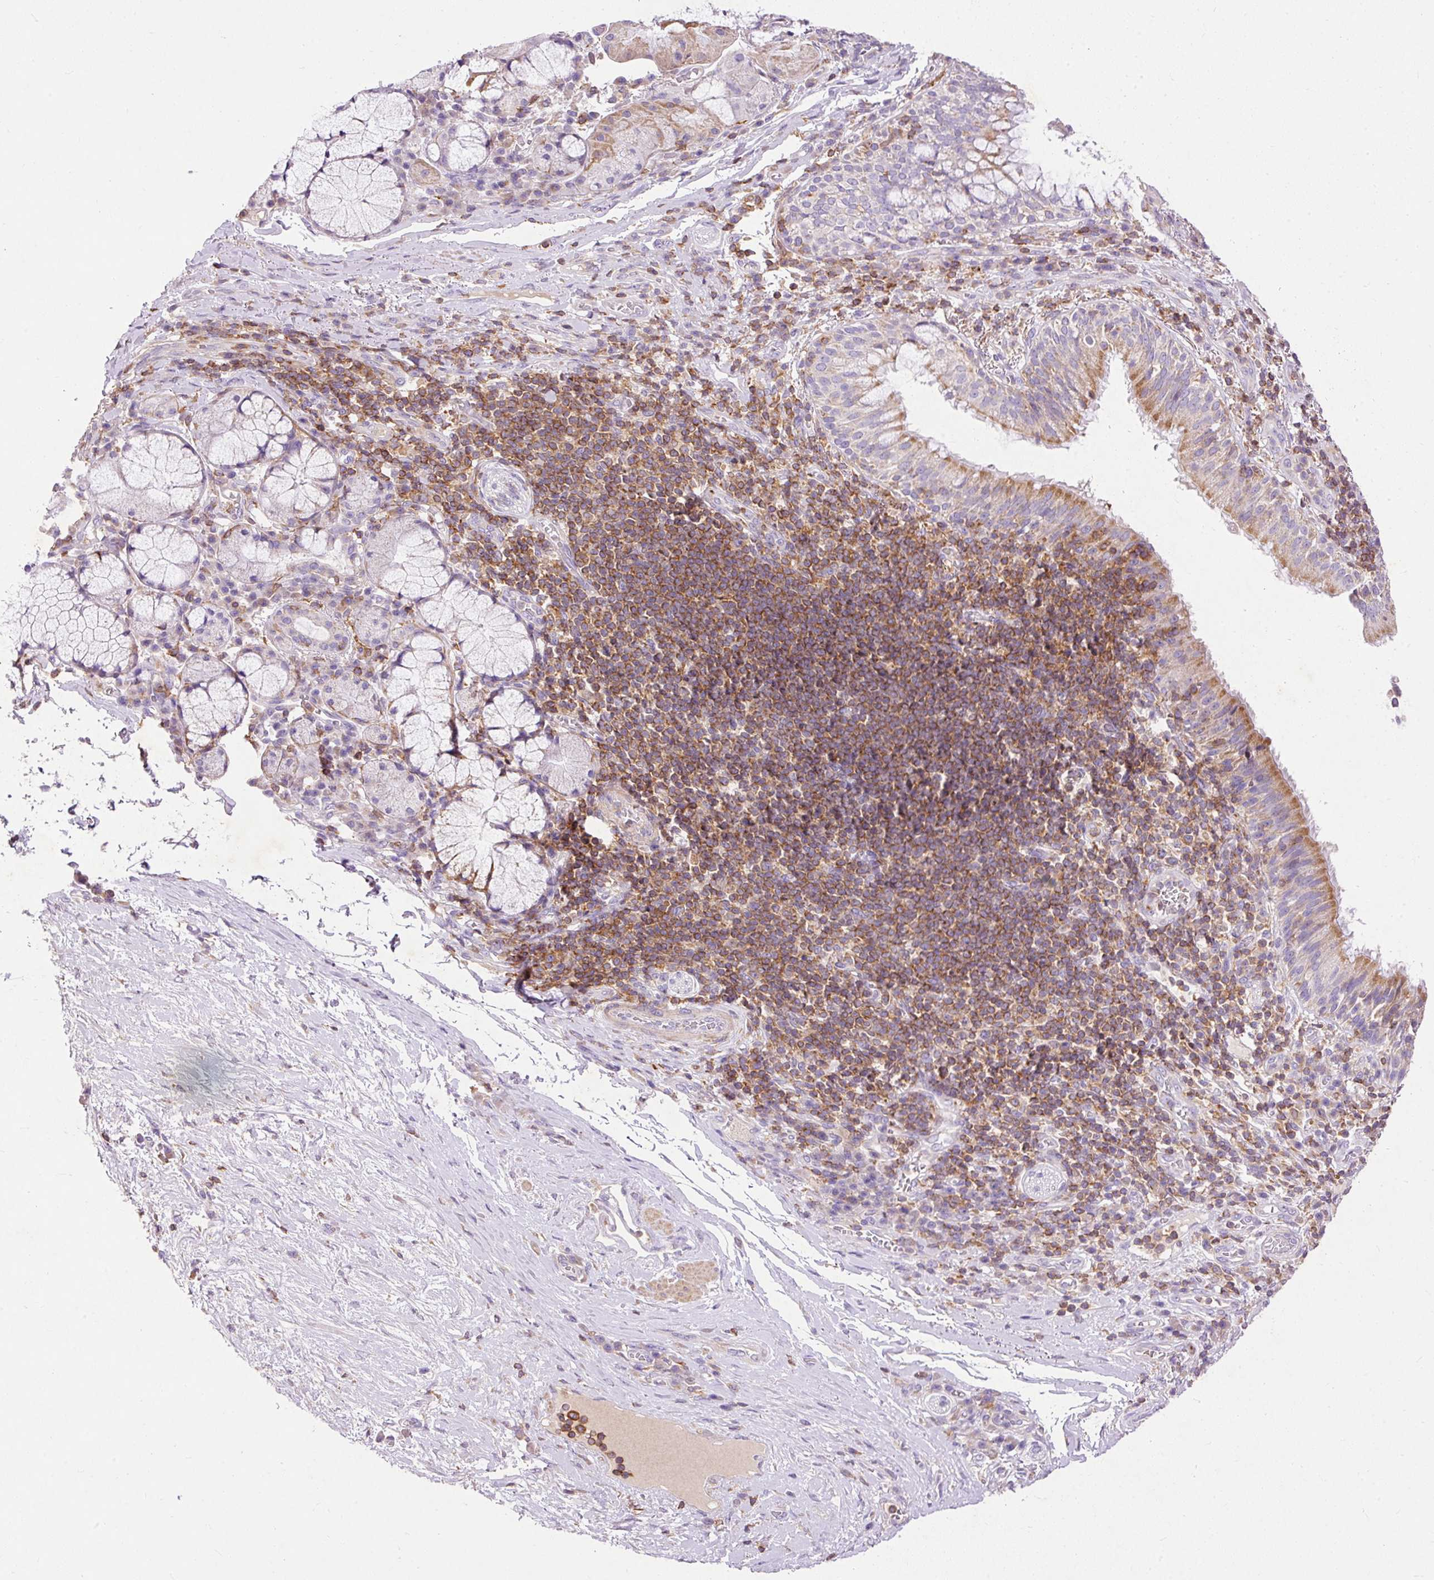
{"staining": {"intensity": "moderate", "quantity": ">75%", "location": "cytoplasmic/membranous"}, "tissue": "bronchus", "cell_type": "Respiratory epithelial cells", "image_type": "normal", "snomed": [{"axis": "morphology", "description": "Normal tissue, NOS"}, {"axis": "topography", "description": "Cartilage tissue"}, {"axis": "topography", "description": "Bronchus"}], "caption": "Immunohistochemistry (IHC) histopathology image of unremarkable bronchus: human bronchus stained using immunohistochemistry demonstrates medium levels of moderate protein expression localized specifically in the cytoplasmic/membranous of respiratory epithelial cells, appearing as a cytoplasmic/membranous brown color.", "gene": "IMMT", "patient": {"sex": "male", "age": 56}}